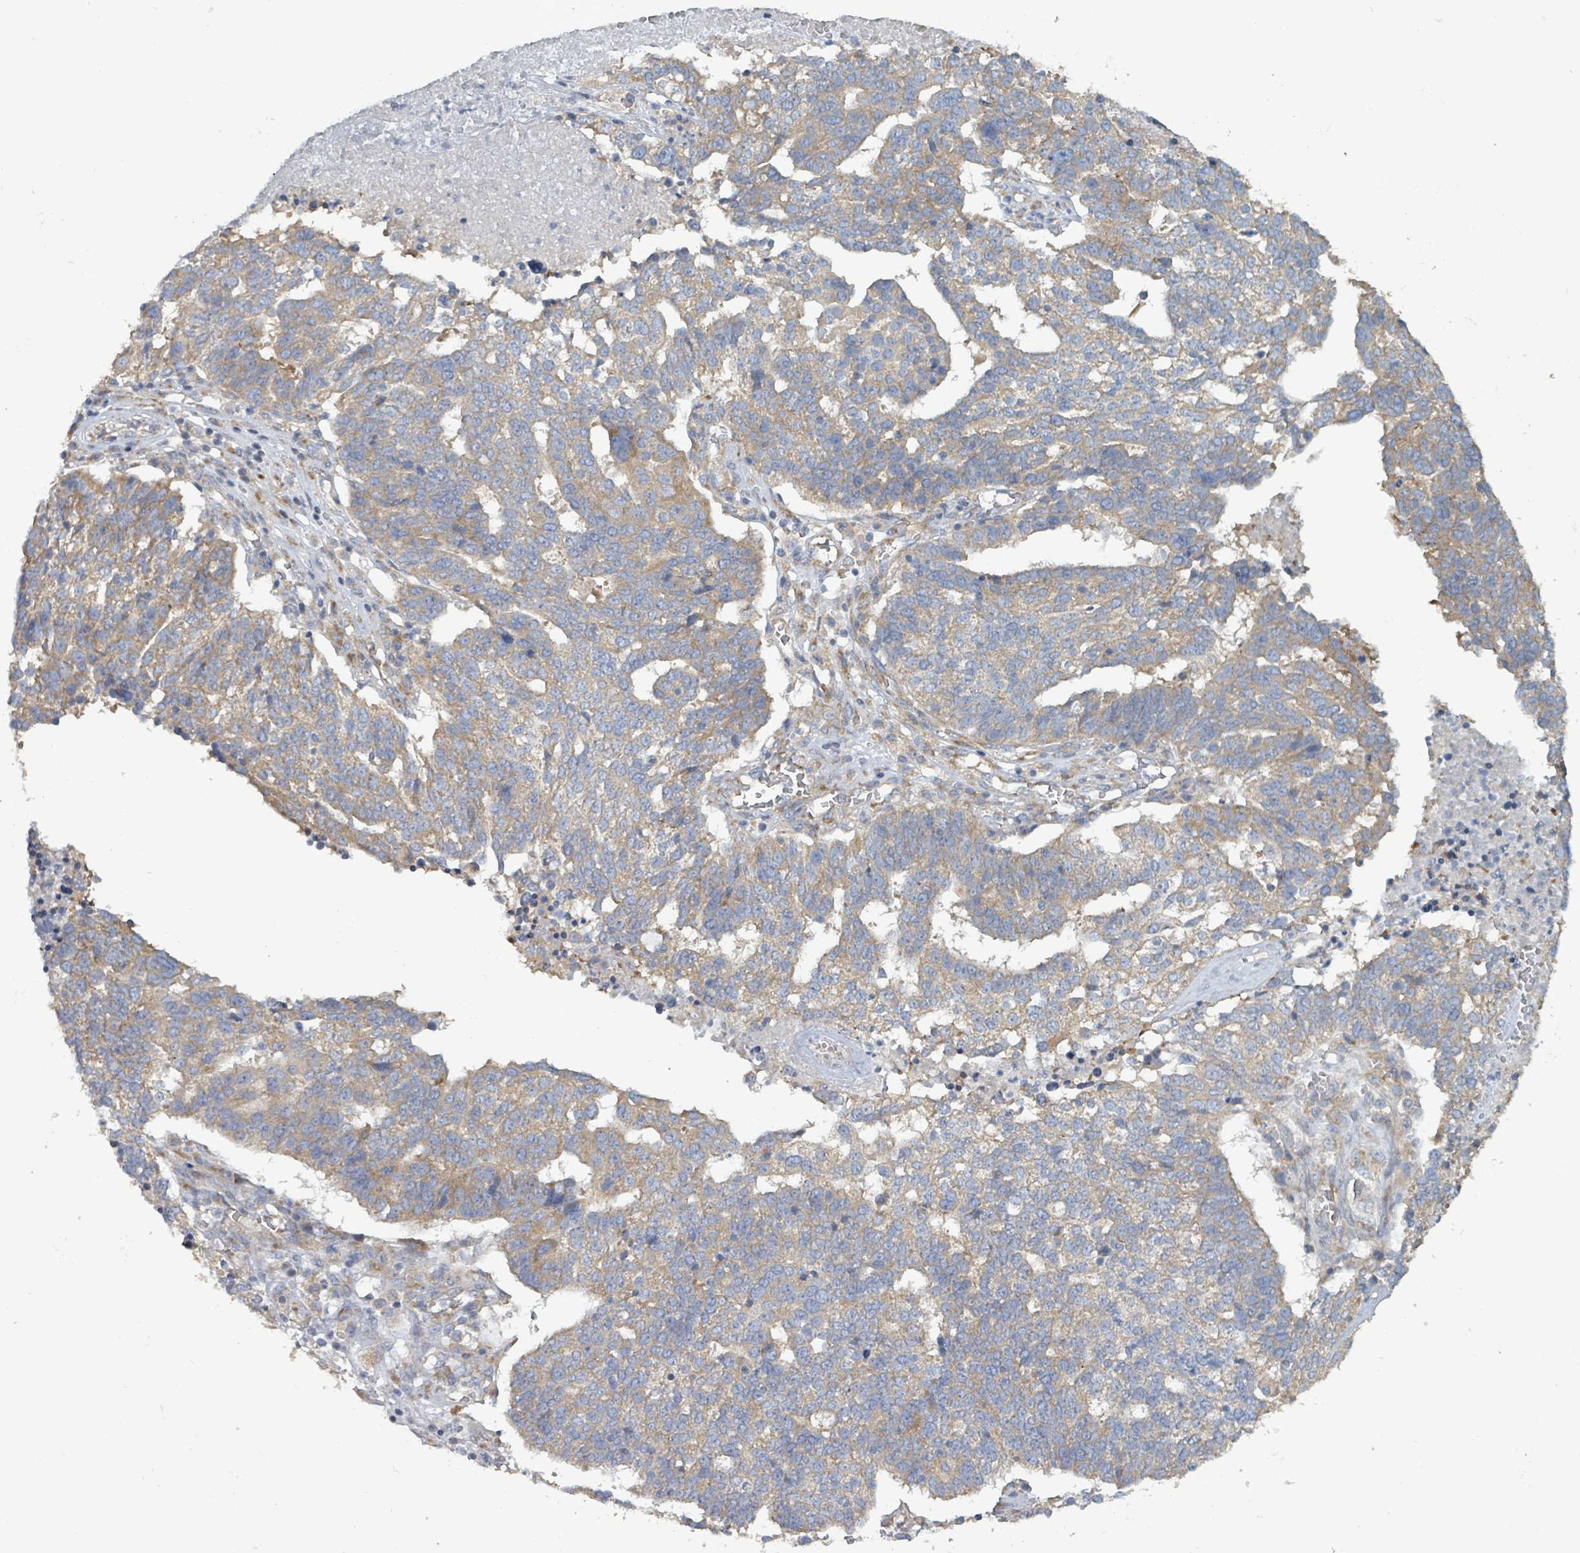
{"staining": {"intensity": "weak", "quantity": ">75%", "location": "cytoplasmic/membranous"}, "tissue": "ovarian cancer", "cell_type": "Tumor cells", "image_type": "cancer", "snomed": [{"axis": "morphology", "description": "Cystadenocarcinoma, serous, NOS"}, {"axis": "topography", "description": "Ovary"}], "caption": "A brown stain shows weak cytoplasmic/membranous staining of a protein in ovarian cancer tumor cells.", "gene": "RPL32", "patient": {"sex": "female", "age": 59}}